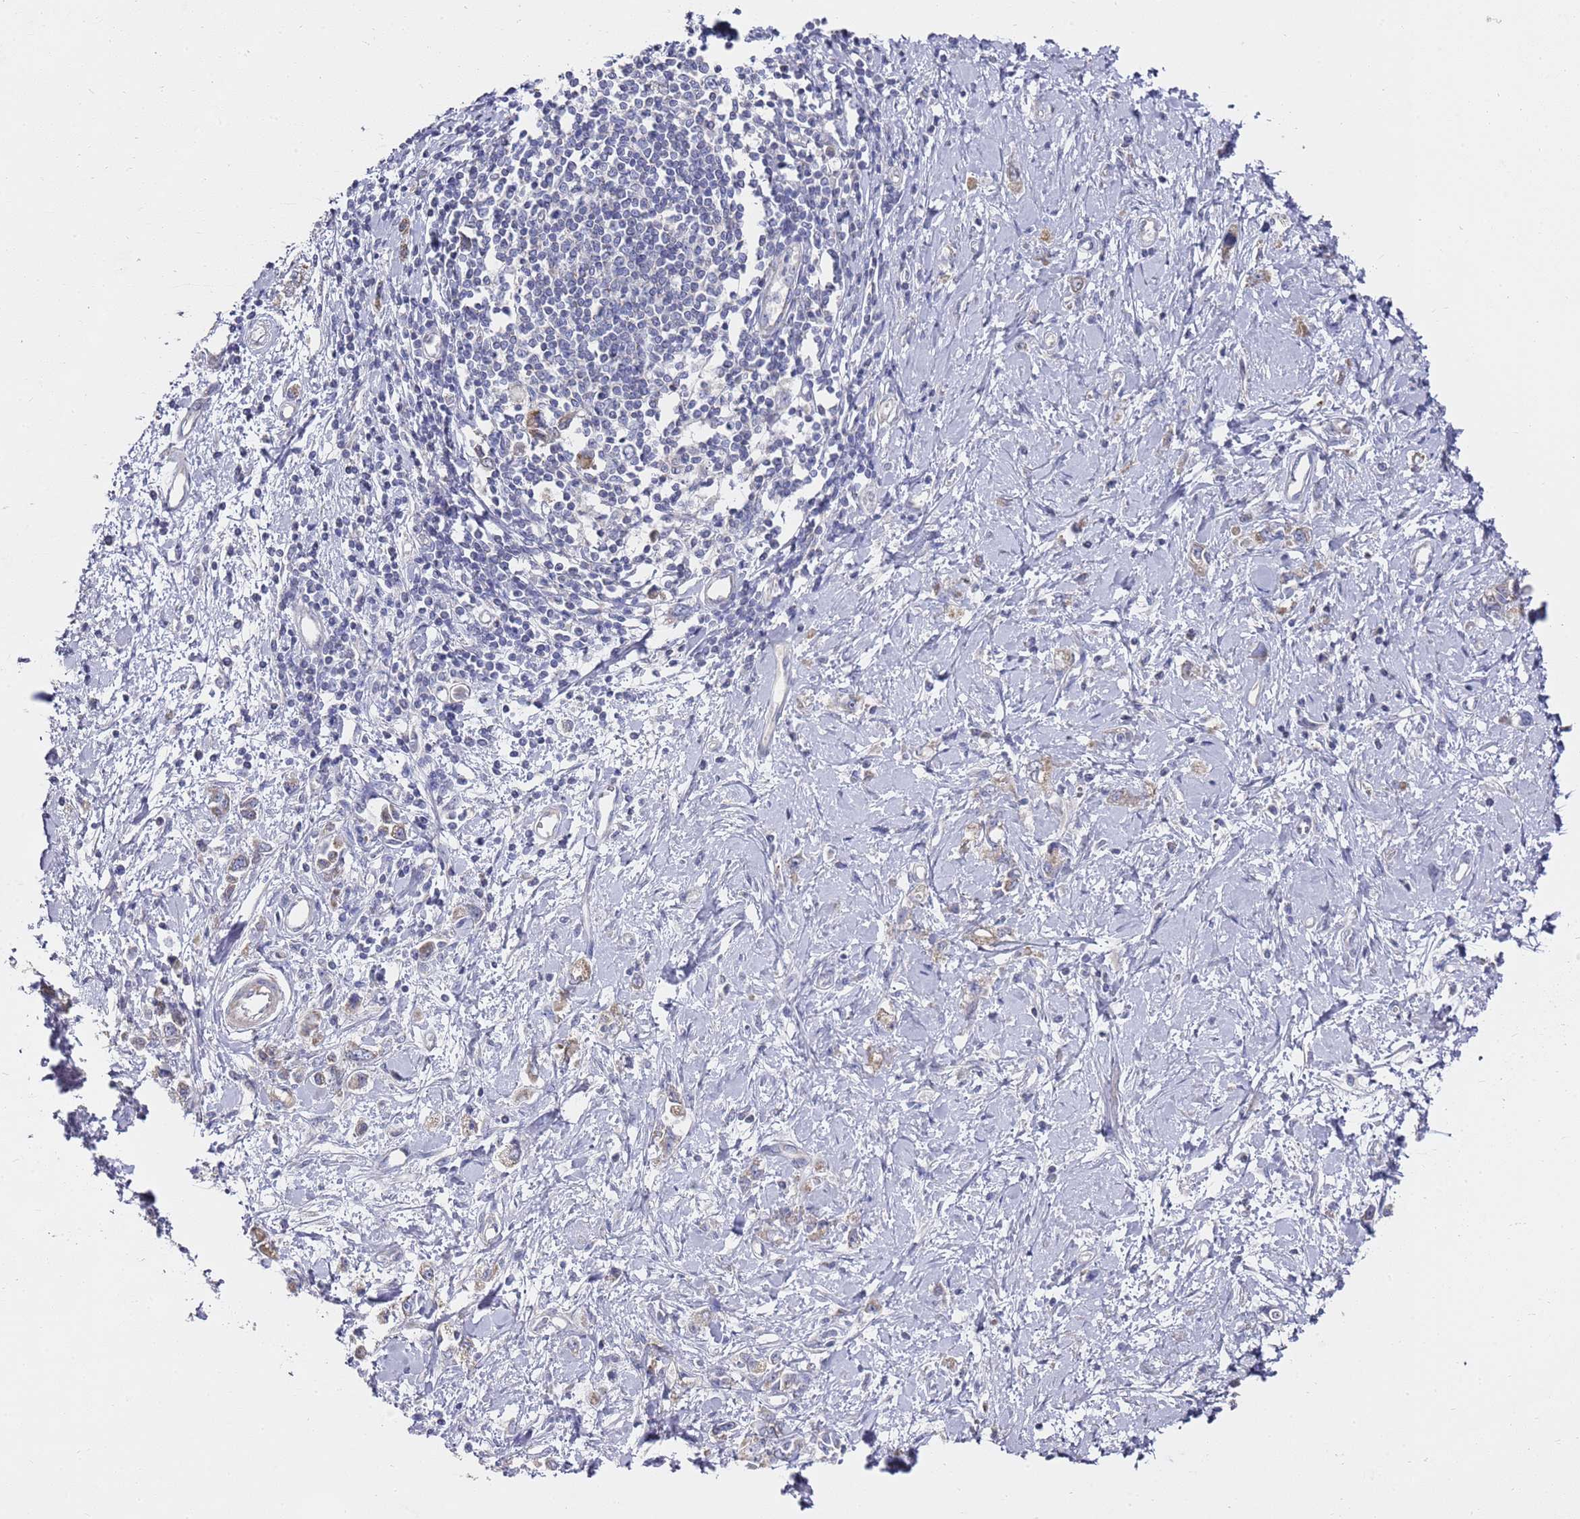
{"staining": {"intensity": "weak", "quantity": "<25%", "location": "cytoplasmic/membranous"}, "tissue": "stomach cancer", "cell_type": "Tumor cells", "image_type": "cancer", "snomed": [{"axis": "morphology", "description": "Adenocarcinoma, NOS"}, {"axis": "topography", "description": "Stomach"}], "caption": "The immunohistochemistry (IHC) histopathology image has no significant expression in tumor cells of stomach cancer tissue.", "gene": "SCAPER", "patient": {"sex": "female", "age": 76}}